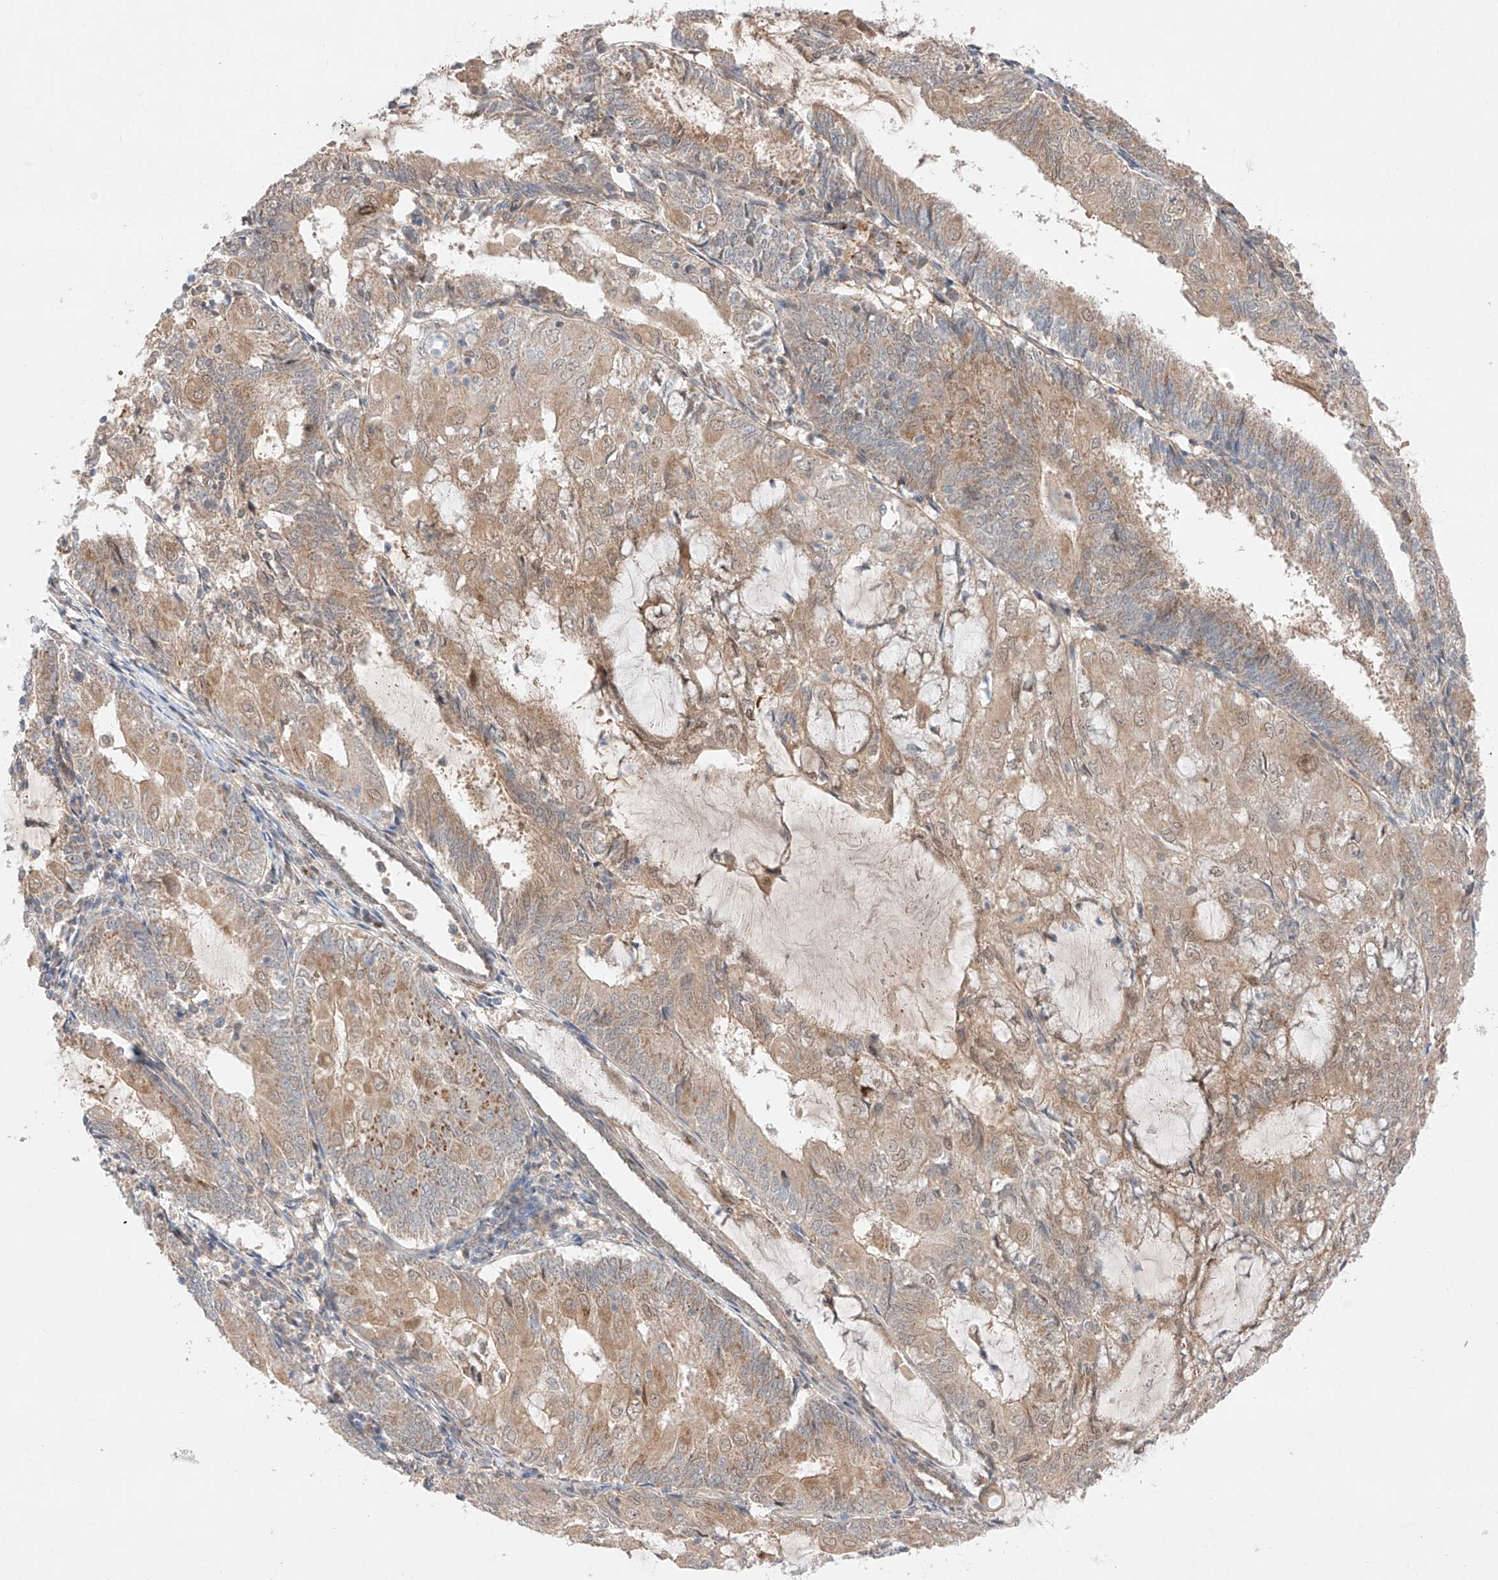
{"staining": {"intensity": "weak", "quantity": ">75%", "location": "cytoplasmic/membranous,nuclear"}, "tissue": "endometrial cancer", "cell_type": "Tumor cells", "image_type": "cancer", "snomed": [{"axis": "morphology", "description": "Adenocarcinoma, NOS"}, {"axis": "topography", "description": "Endometrium"}], "caption": "Brown immunohistochemical staining in human endometrial adenocarcinoma exhibits weak cytoplasmic/membranous and nuclear staining in approximately >75% of tumor cells.", "gene": "GCNT1", "patient": {"sex": "female", "age": 81}}